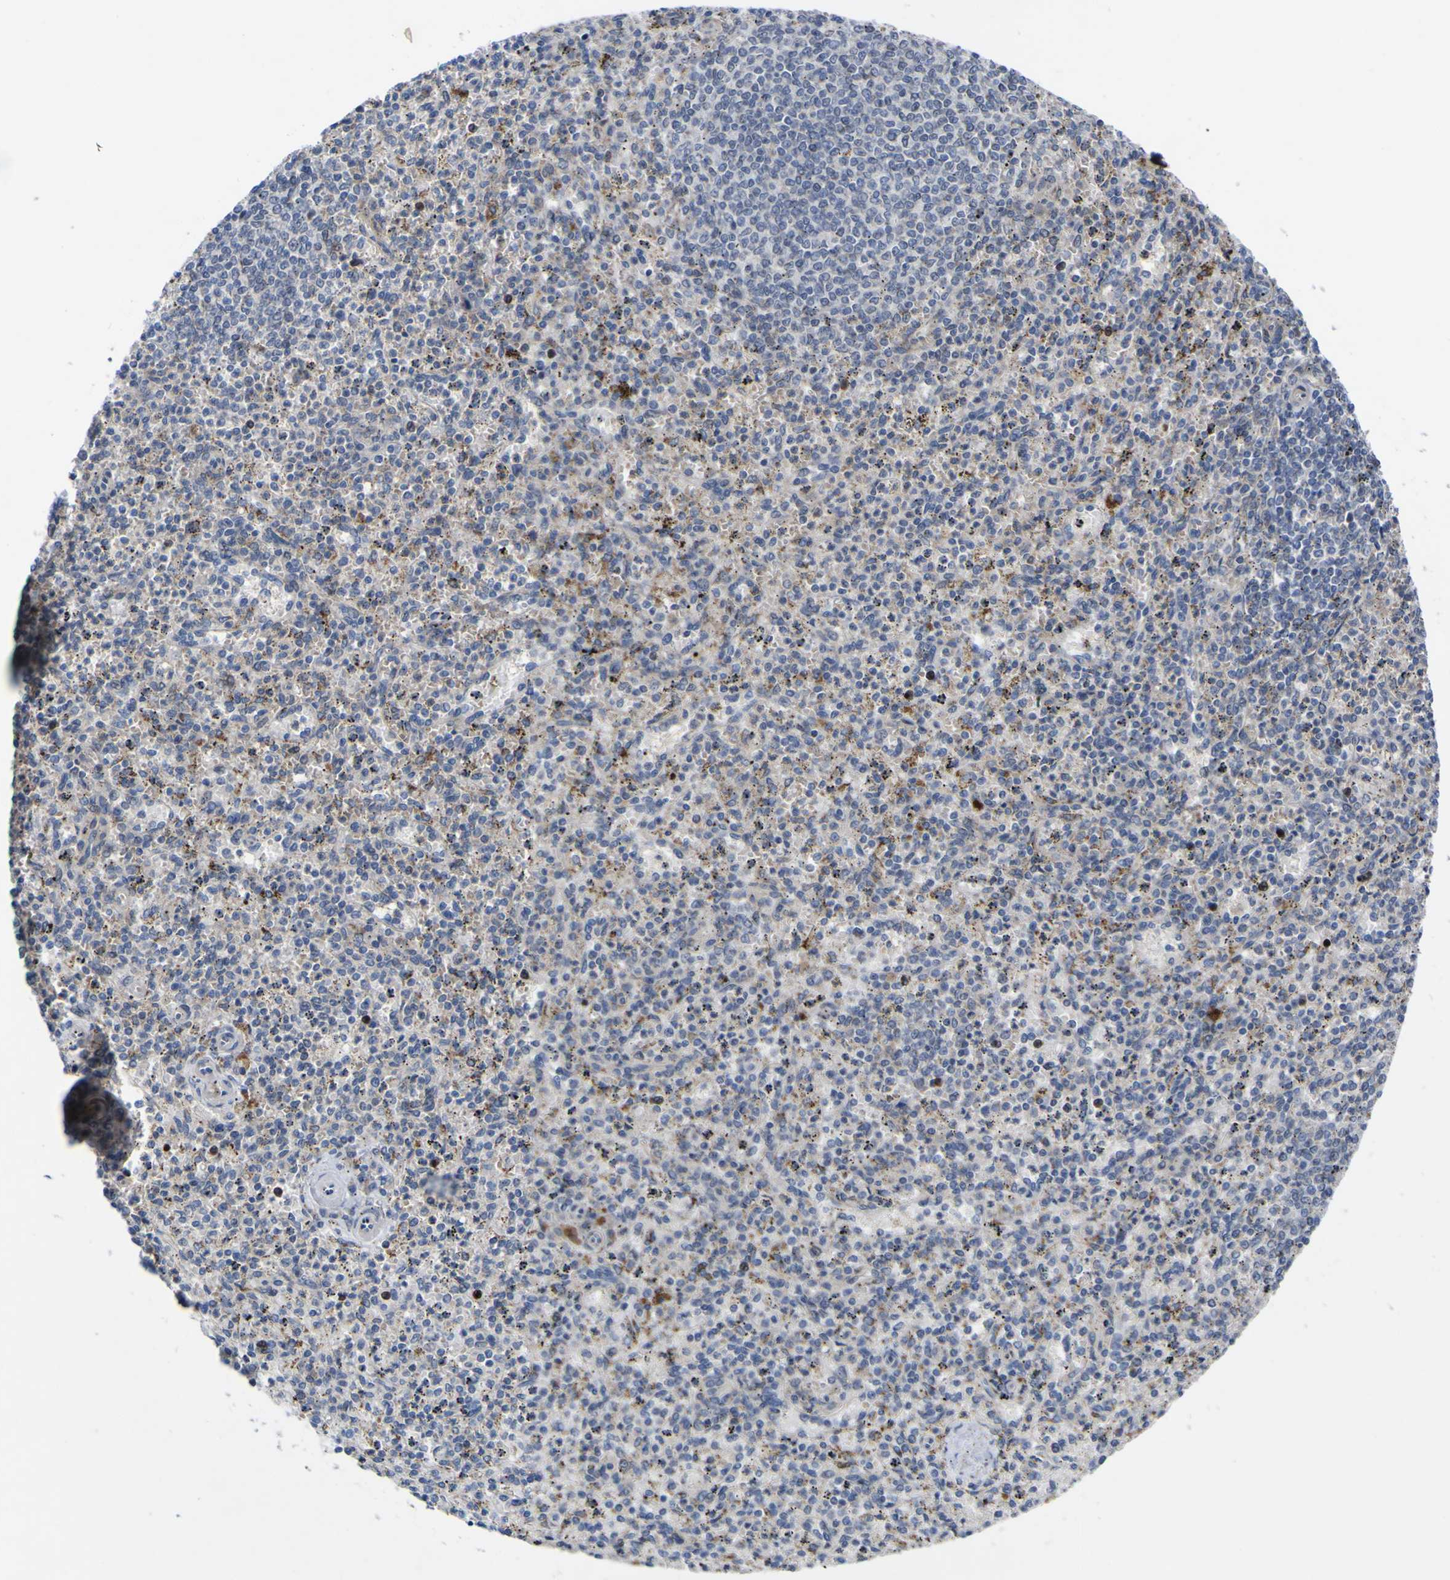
{"staining": {"intensity": "negative", "quantity": "none", "location": "none"}, "tissue": "spleen", "cell_type": "Cells in red pulp", "image_type": "normal", "snomed": [{"axis": "morphology", "description": "Normal tissue, NOS"}, {"axis": "topography", "description": "Spleen"}], "caption": "The micrograph reveals no significant expression in cells in red pulp of spleen.", "gene": "NAV1", "patient": {"sex": "male", "age": 72}}